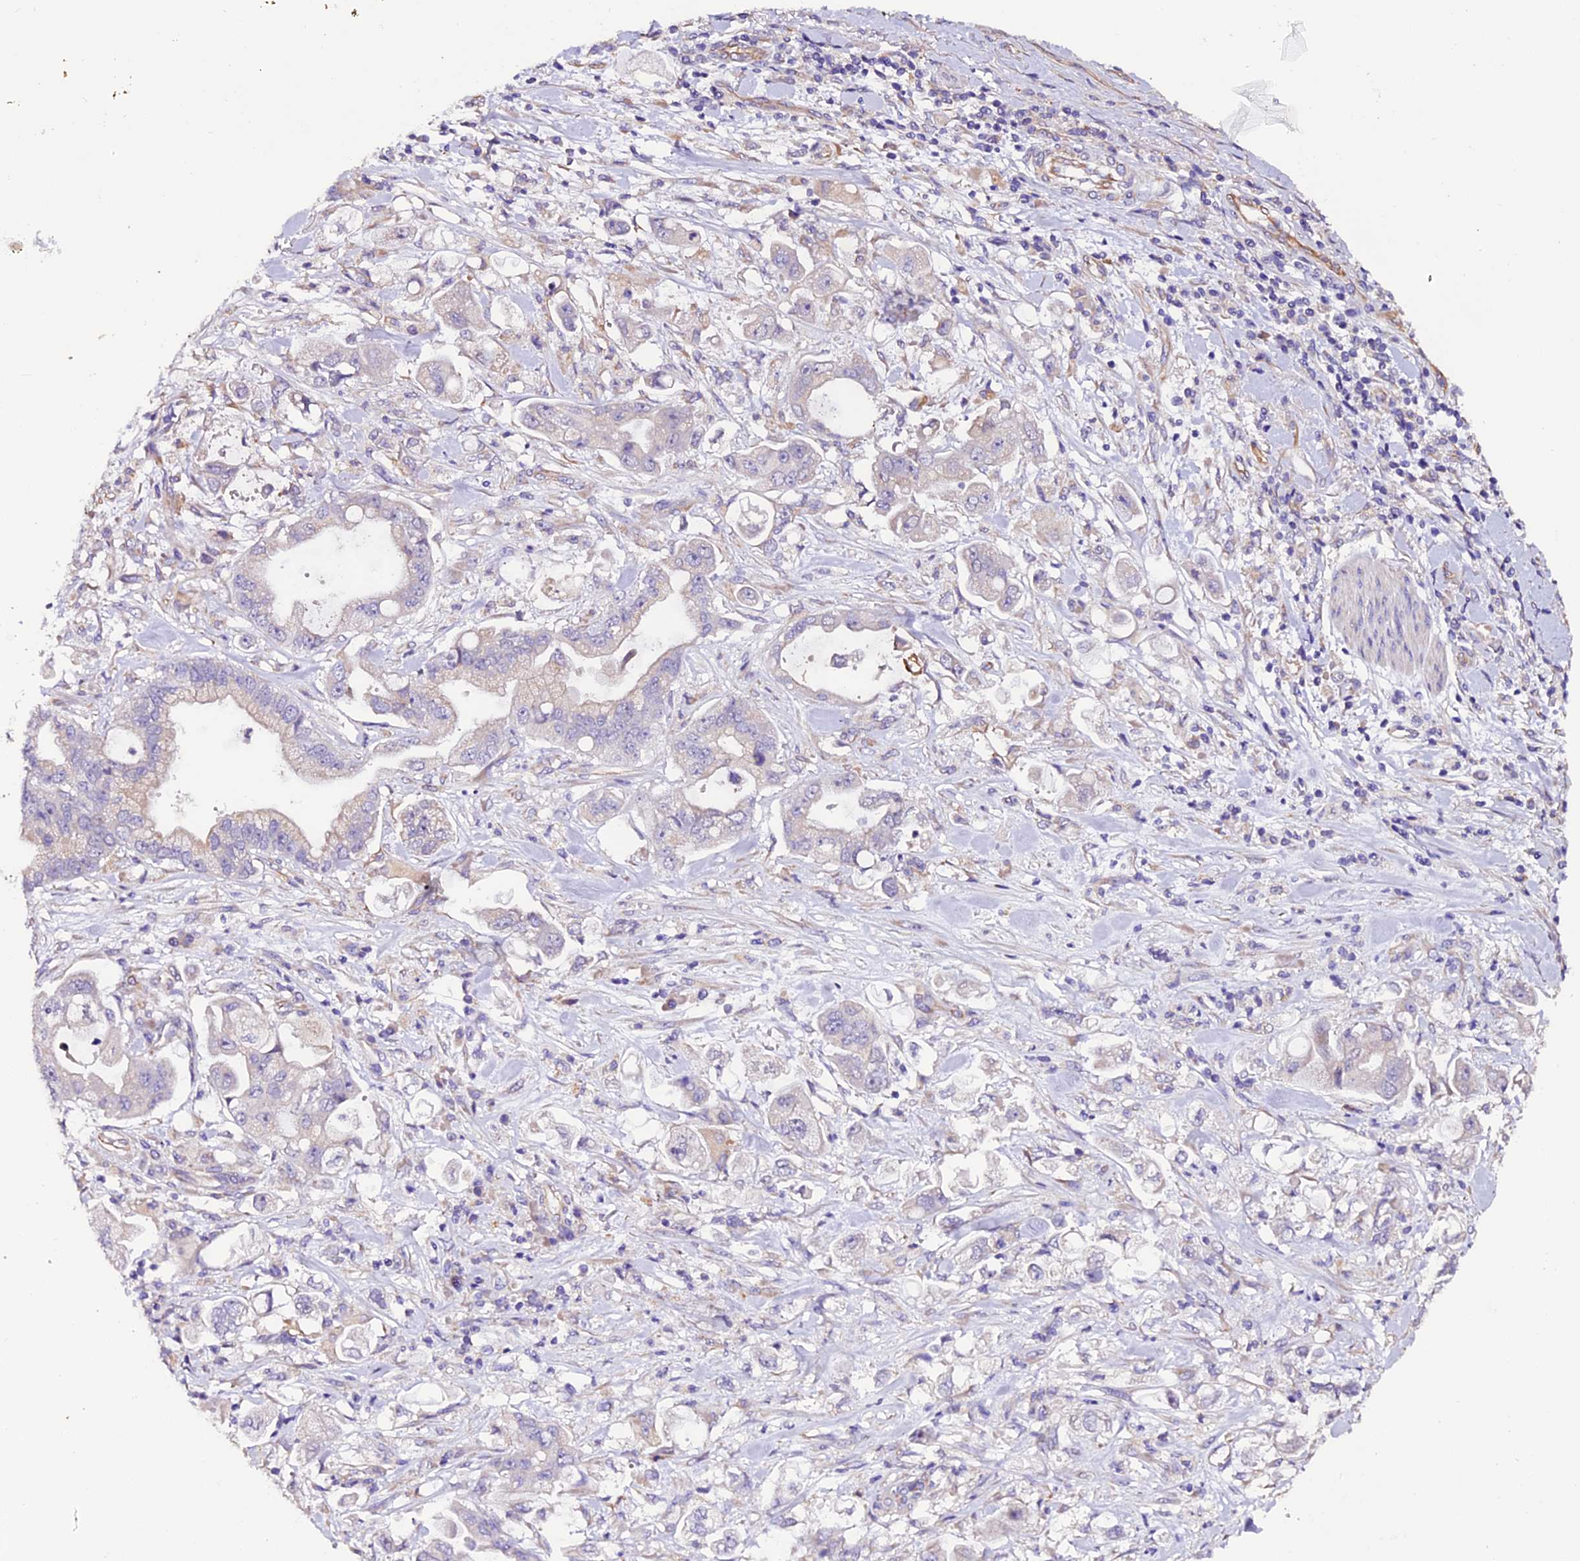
{"staining": {"intensity": "negative", "quantity": "none", "location": "none"}, "tissue": "stomach cancer", "cell_type": "Tumor cells", "image_type": "cancer", "snomed": [{"axis": "morphology", "description": "Adenocarcinoma, NOS"}, {"axis": "topography", "description": "Stomach"}], "caption": "The photomicrograph exhibits no staining of tumor cells in adenocarcinoma (stomach). (DAB (3,3'-diaminobenzidine) immunohistochemistry visualized using brightfield microscopy, high magnification).", "gene": "CLN5", "patient": {"sex": "male", "age": 62}}